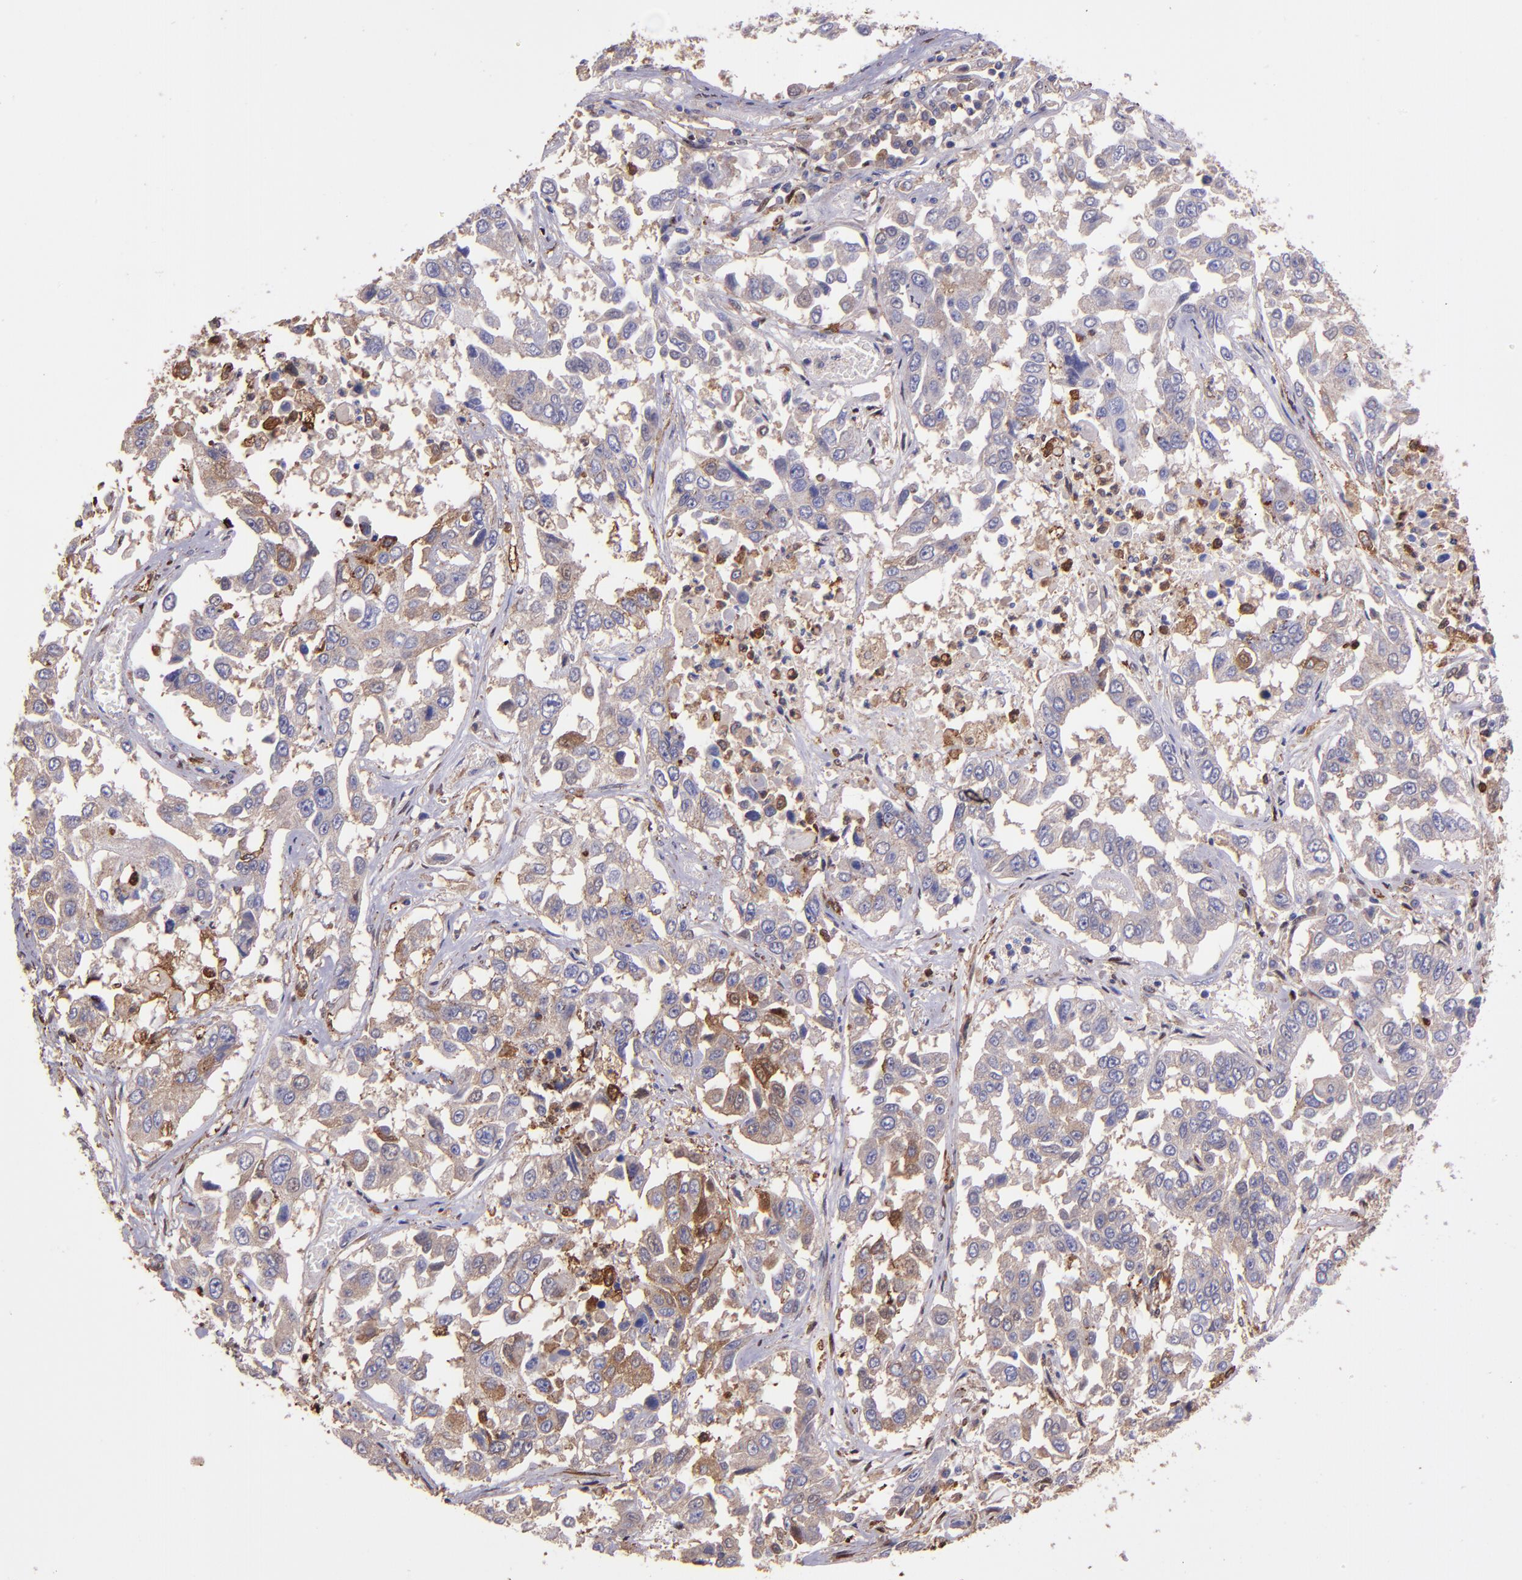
{"staining": {"intensity": "weak", "quantity": ">75%", "location": "cytoplasmic/membranous"}, "tissue": "lung cancer", "cell_type": "Tumor cells", "image_type": "cancer", "snomed": [{"axis": "morphology", "description": "Squamous cell carcinoma, NOS"}, {"axis": "topography", "description": "Lung"}], "caption": "There is low levels of weak cytoplasmic/membranous expression in tumor cells of lung cancer (squamous cell carcinoma), as demonstrated by immunohistochemical staining (brown color).", "gene": "WASHC1", "patient": {"sex": "male", "age": 71}}